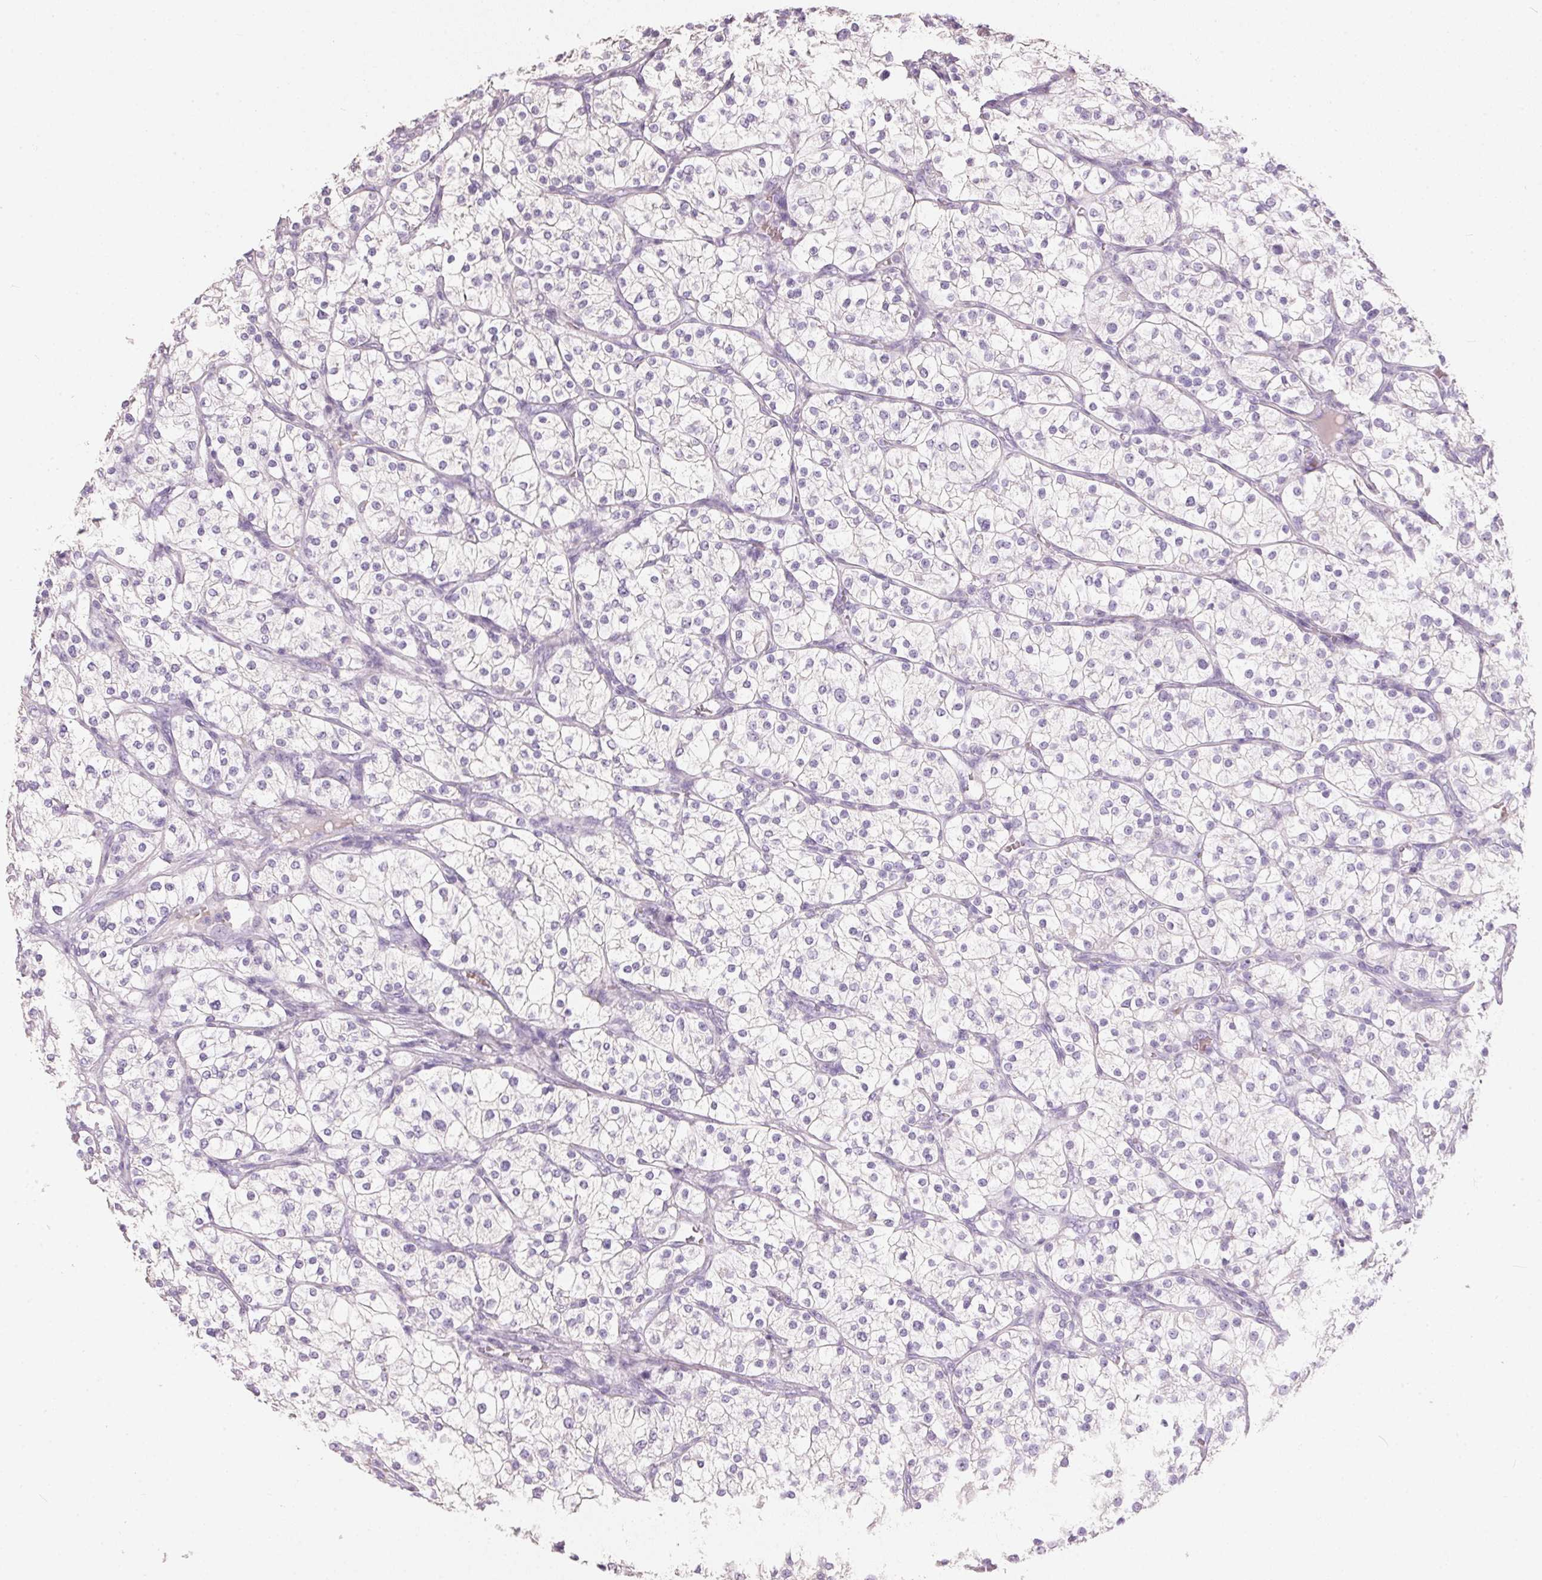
{"staining": {"intensity": "negative", "quantity": "none", "location": "none"}, "tissue": "renal cancer", "cell_type": "Tumor cells", "image_type": "cancer", "snomed": [{"axis": "morphology", "description": "Adenocarcinoma, NOS"}, {"axis": "topography", "description": "Kidney"}], "caption": "A high-resolution histopathology image shows IHC staining of renal cancer, which reveals no significant staining in tumor cells. The staining was performed using DAB to visualize the protein expression in brown, while the nuclei were stained in blue with hematoxylin (Magnification: 20x).", "gene": "HSD17B1", "patient": {"sex": "male", "age": 80}}